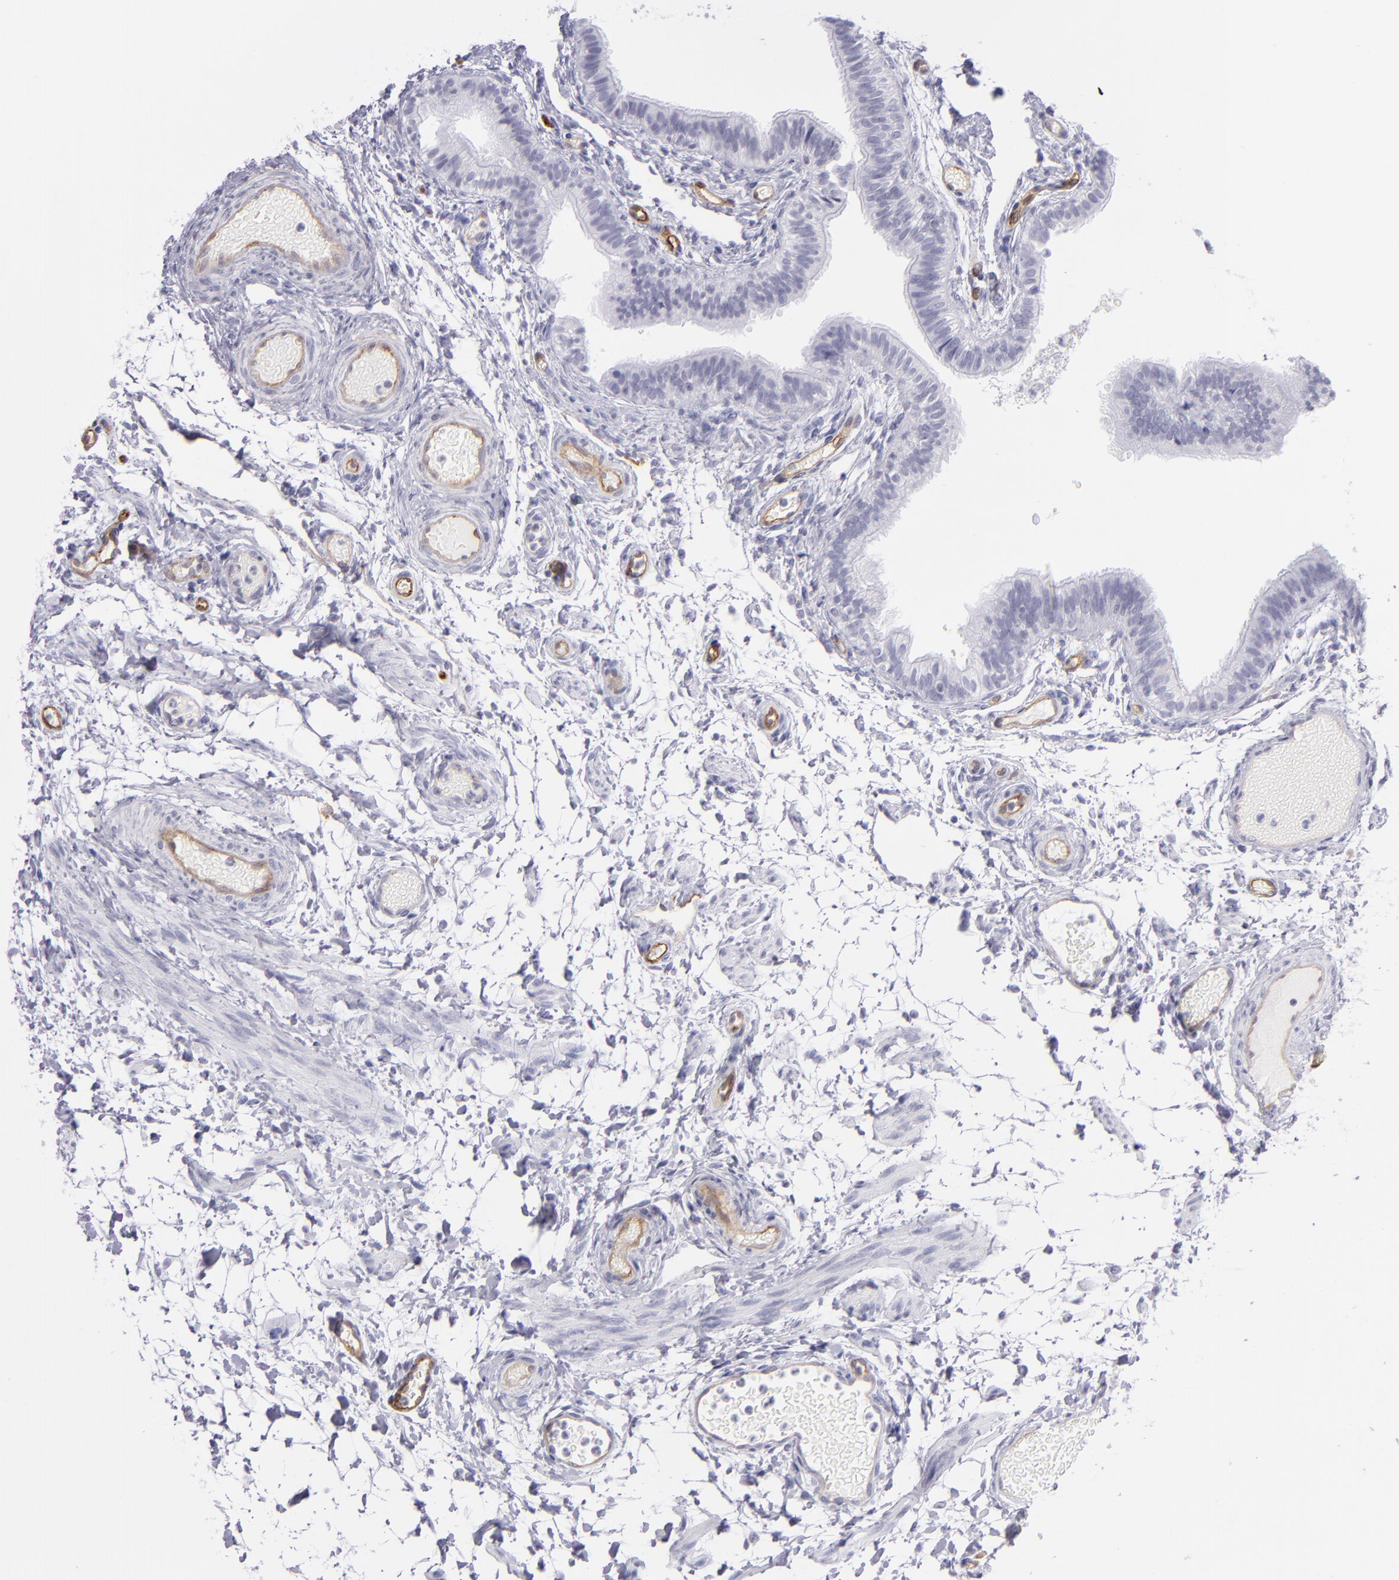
{"staining": {"intensity": "negative", "quantity": "none", "location": "none"}, "tissue": "fallopian tube", "cell_type": "Glandular cells", "image_type": "normal", "snomed": [{"axis": "morphology", "description": "Normal tissue, NOS"}, {"axis": "morphology", "description": "Dermoid, NOS"}, {"axis": "topography", "description": "Fallopian tube"}], "caption": "A histopathology image of fallopian tube stained for a protein displays no brown staining in glandular cells. (Immunohistochemistry, brightfield microscopy, high magnification).", "gene": "THBD", "patient": {"sex": "female", "age": 33}}